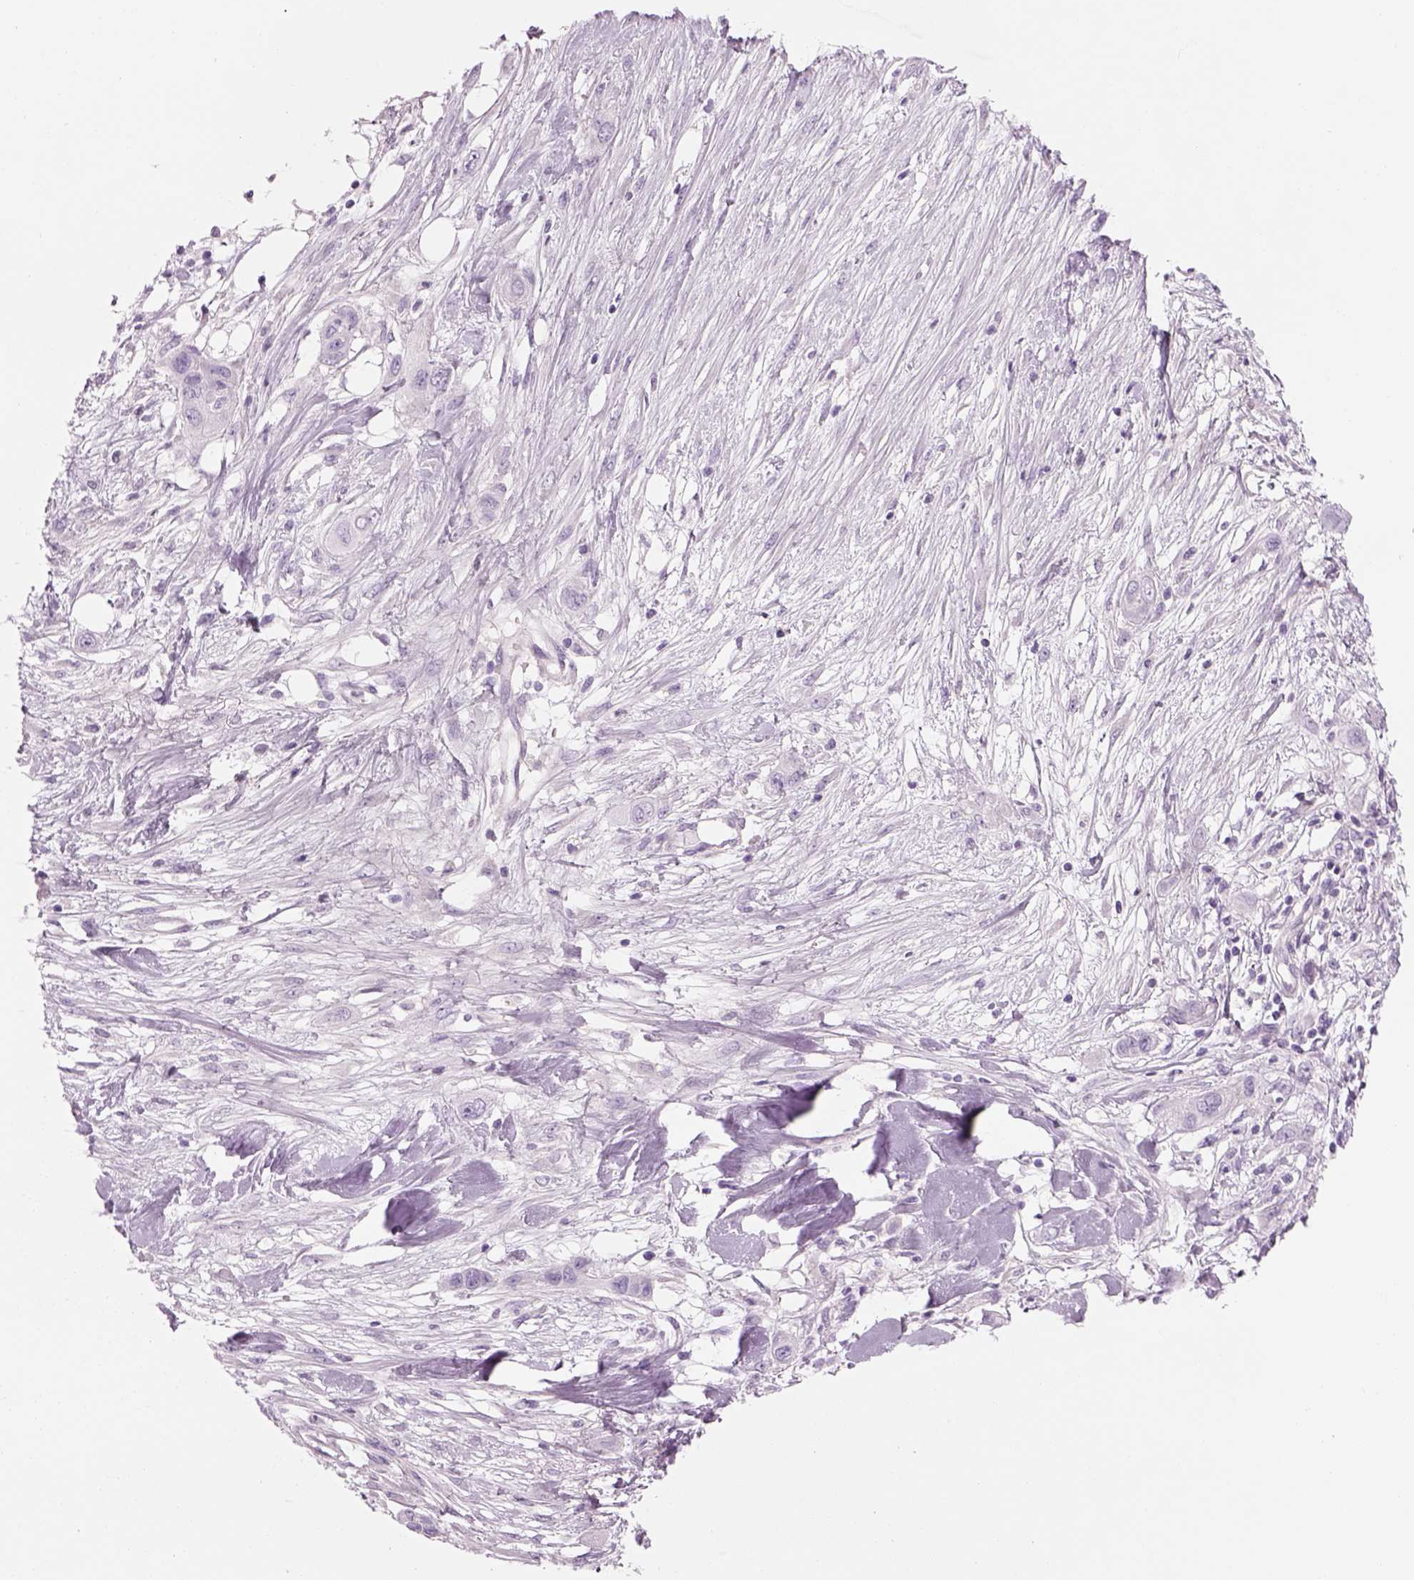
{"staining": {"intensity": "negative", "quantity": "none", "location": "none"}, "tissue": "skin cancer", "cell_type": "Tumor cells", "image_type": "cancer", "snomed": [{"axis": "morphology", "description": "Squamous cell carcinoma, NOS"}, {"axis": "topography", "description": "Skin"}], "caption": "IHC histopathology image of neoplastic tissue: human skin cancer stained with DAB (3,3'-diaminobenzidine) demonstrates no significant protein positivity in tumor cells.", "gene": "MDH1B", "patient": {"sex": "male", "age": 79}}